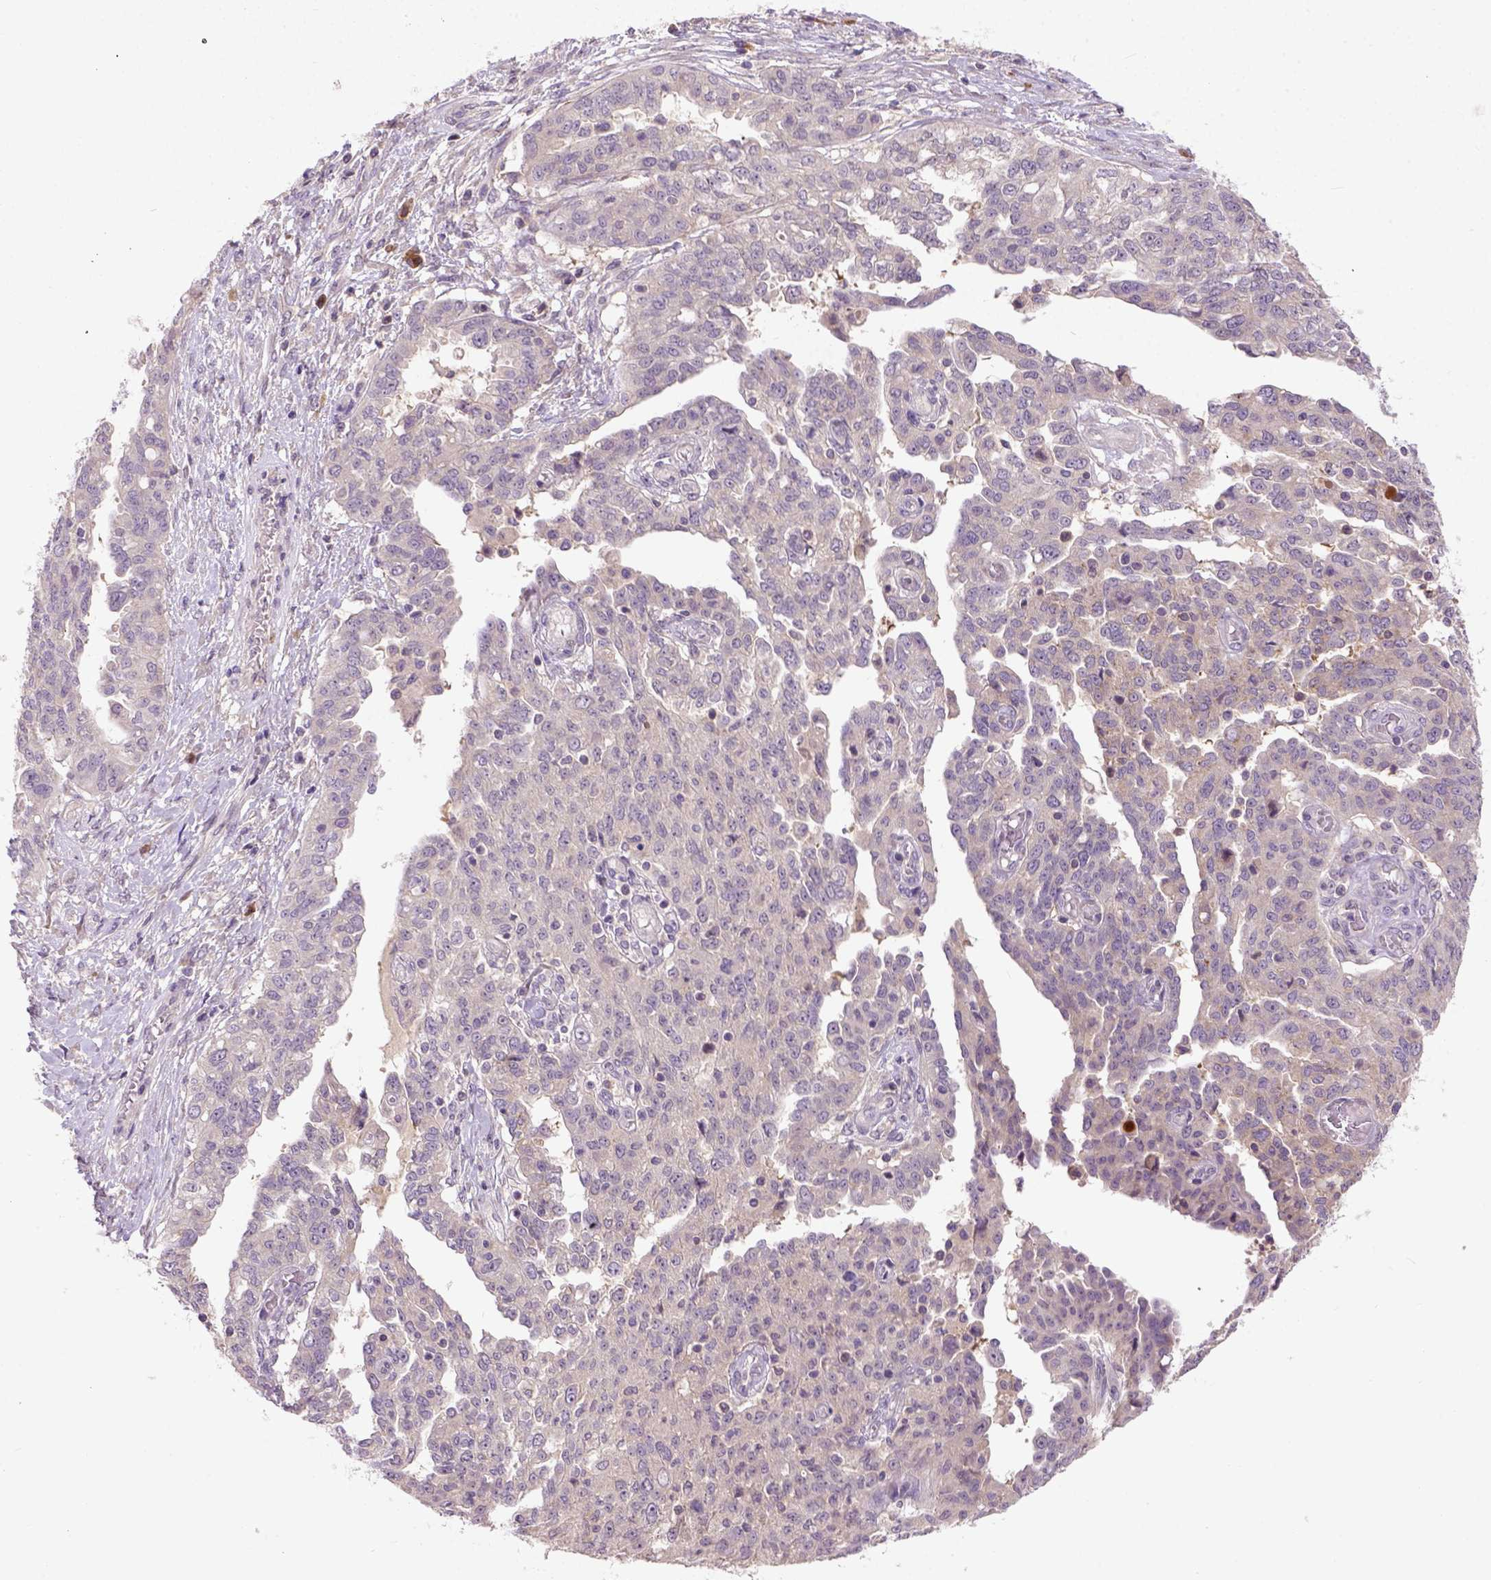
{"staining": {"intensity": "weak", "quantity": "25%-75%", "location": "cytoplasmic/membranous"}, "tissue": "ovarian cancer", "cell_type": "Tumor cells", "image_type": "cancer", "snomed": [{"axis": "morphology", "description": "Cystadenocarcinoma, serous, NOS"}, {"axis": "topography", "description": "Ovary"}], "caption": "Ovarian serous cystadenocarcinoma was stained to show a protein in brown. There is low levels of weak cytoplasmic/membranous expression in about 25%-75% of tumor cells. (DAB IHC with brightfield microscopy, high magnification).", "gene": "CPNE1", "patient": {"sex": "female", "age": 67}}